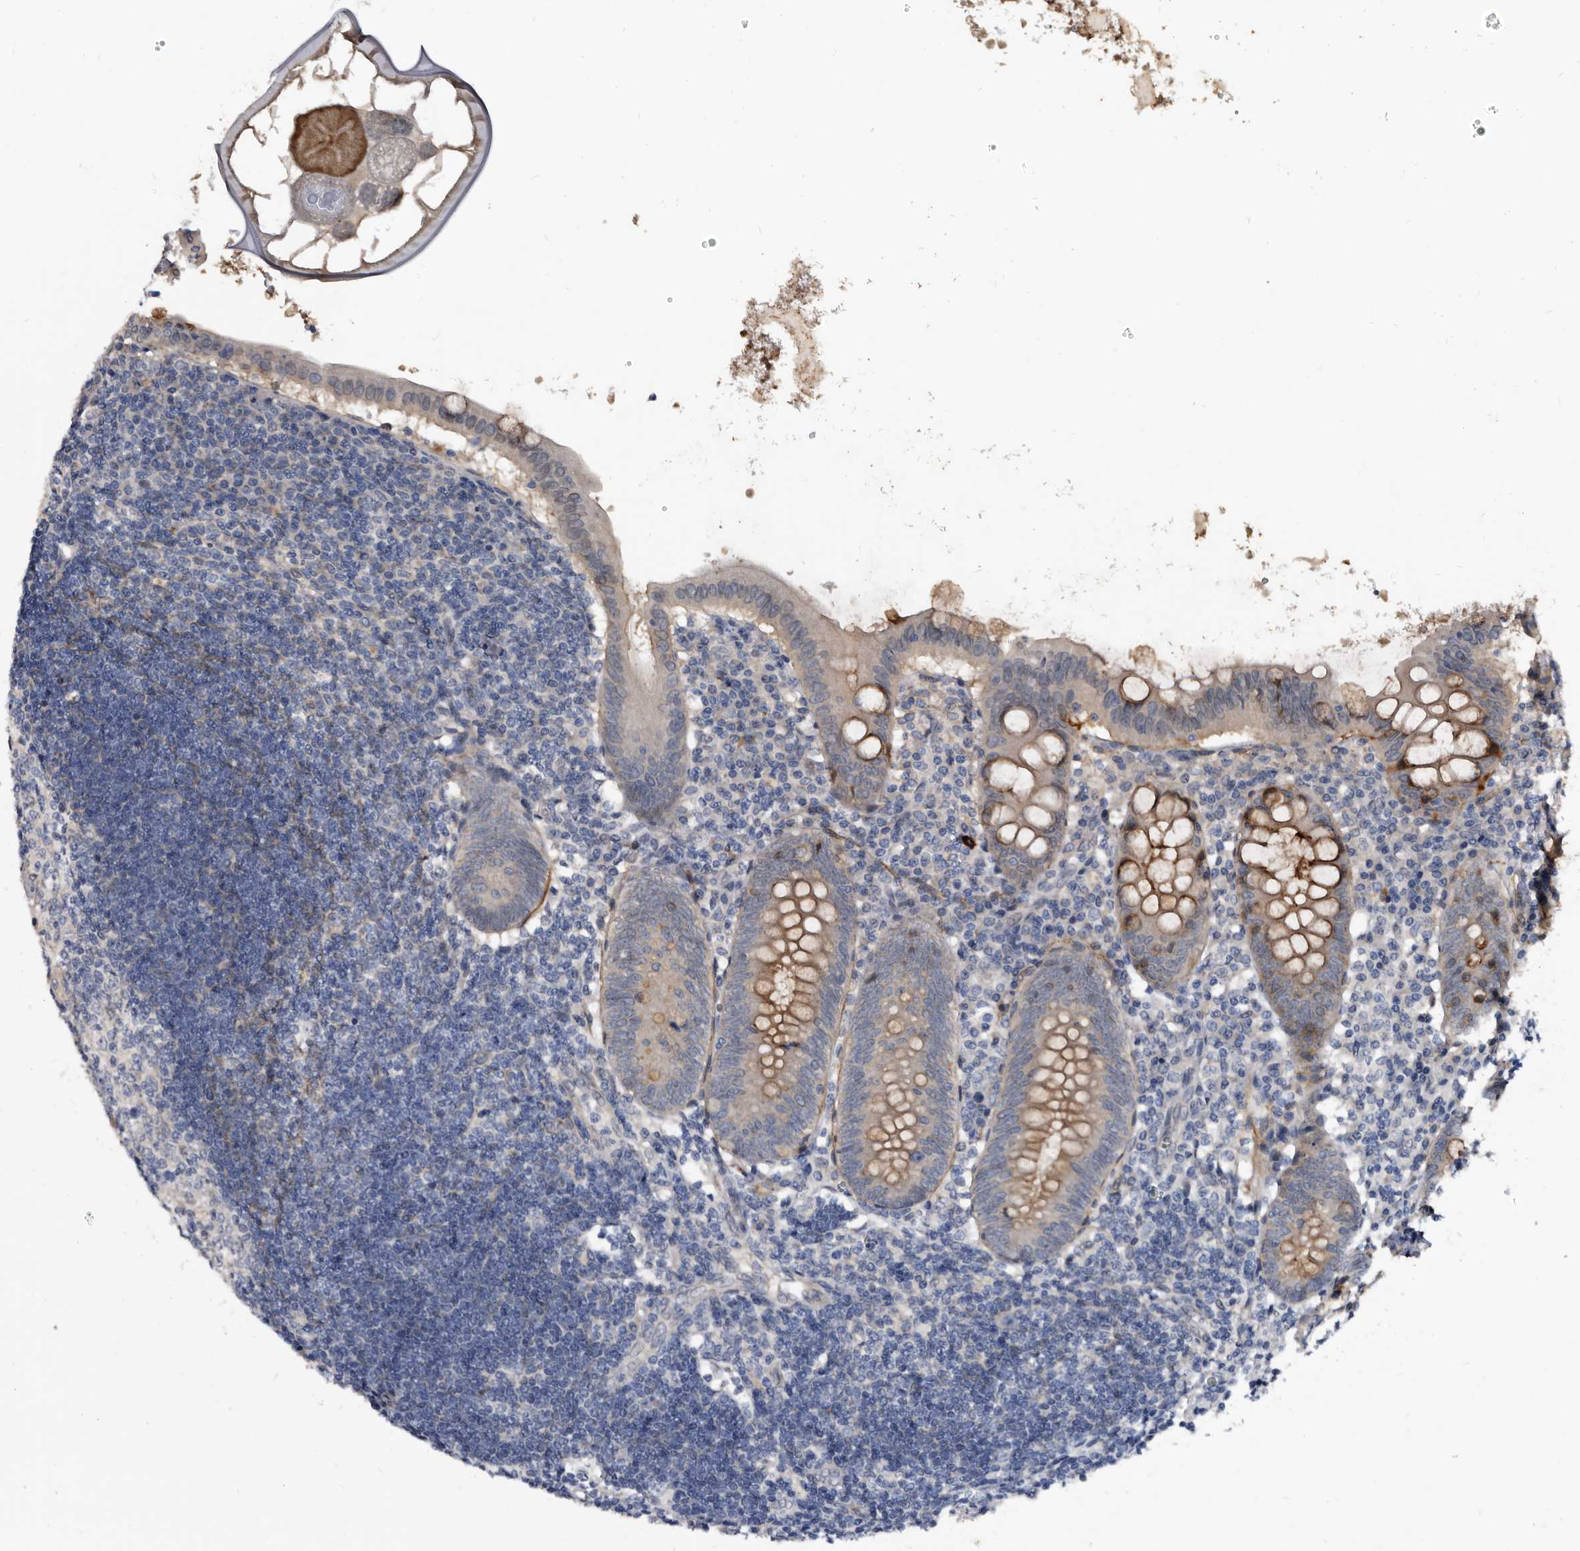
{"staining": {"intensity": "moderate", "quantity": "25%-75%", "location": "cytoplasmic/membranous"}, "tissue": "appendix", "cell_type": "Glandular cells", "image_type": "normal", "snomed": [{"axis": "morphology", "description": "Normal tissue, NOS"}, {"axis": "topography", "description": "Appendix"}], "caption": "Normal appendix displays moderate cytoplasmic/membranous expression in approximately 25%-75% of glandular cells.", "gene": "PROM1", "patient": {"sex": "female", "age": 54}}